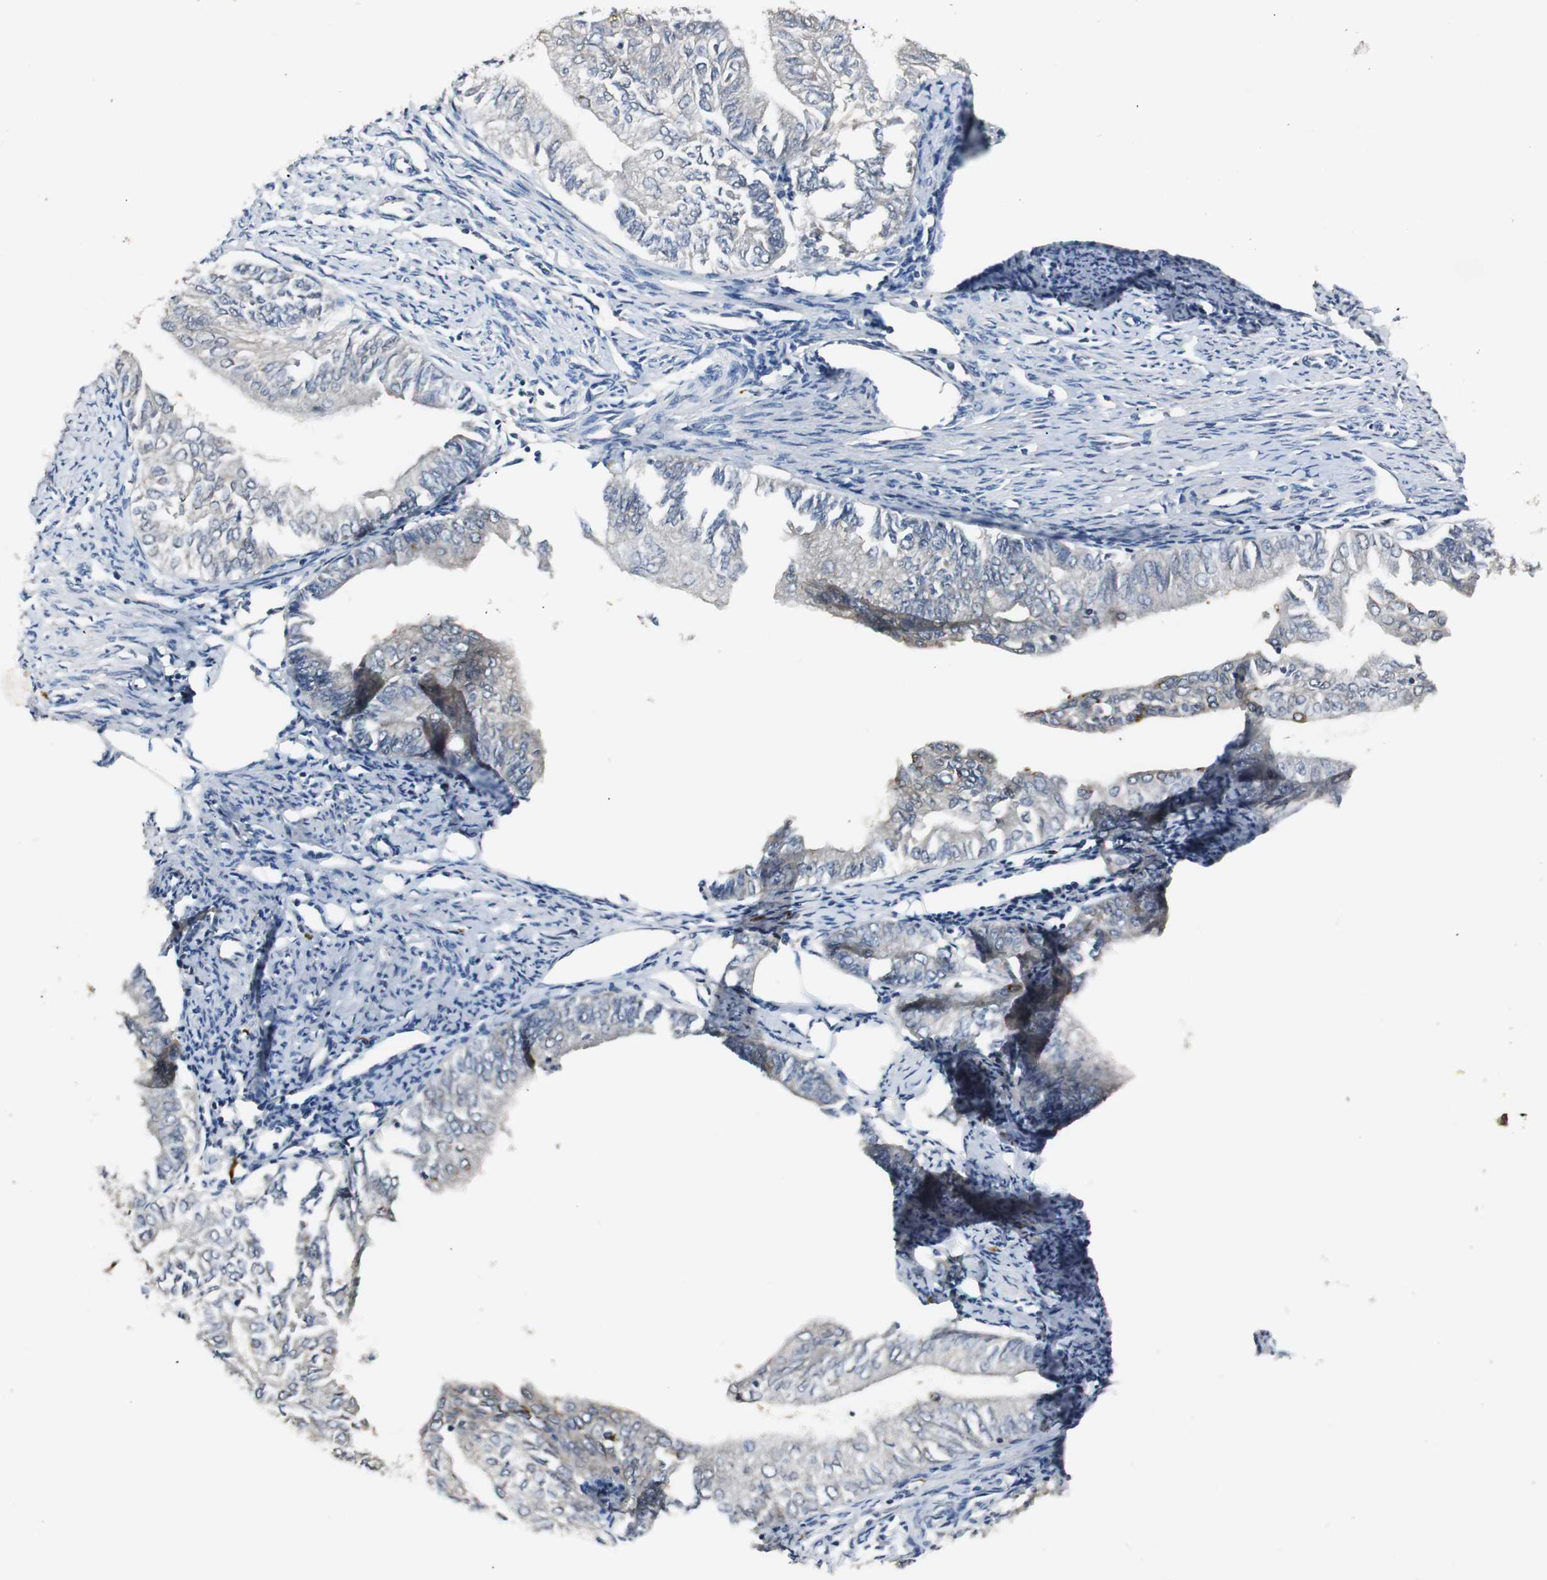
{"staining": {"intensity": "moderate", "quantity": "<25%", "location": "cytoplasmic/membranous"}, "tissue": "endometrial cancer", "cell_type": "Tumor cells", "image_type": "cancer", "snomed": [{"axis": "morphology", "description": "Adenocarcinoma, NOS"}, {"axis": "topography", "description": "Endometrium"}], "caption": "Endometrial cancer (adenocarcinoma) tissue displays moderate cytoplasmic/membranous expression in about <25% of tumor cells, visualized by immunohistochemistry.", "gene": "PTPRN2", "patient": {"sex": "female", "age": 66}}